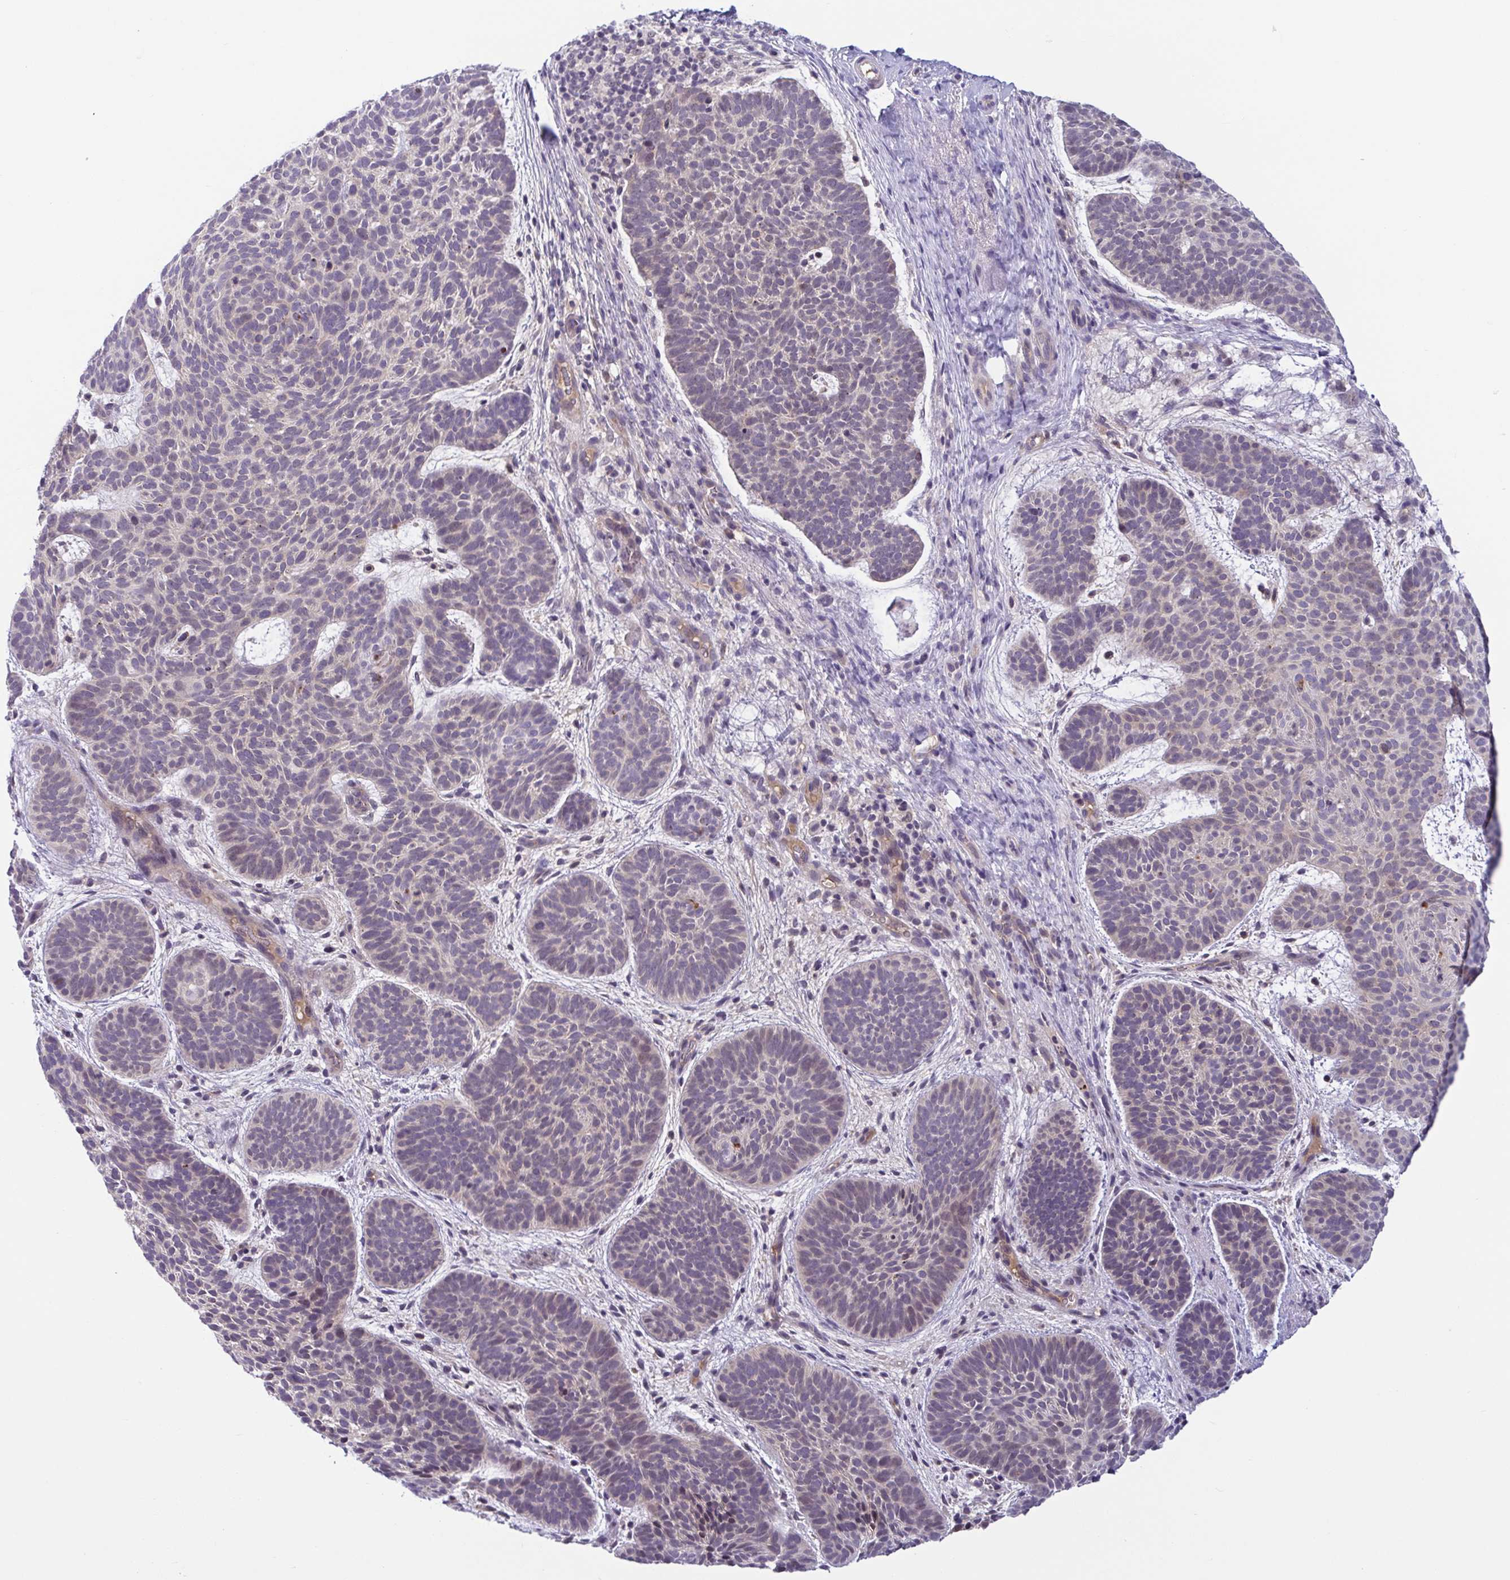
{"staining": {"intensity": "weak", "quantity": "<25%", "location": "cytoplasmic/membranous"}, "tissue": "skin cancer", "cell_type": "Tumor cells", "image_type": "cancer", "snomed": [{"axis": "morphology", "description": "Basal cell carcinoma"}, {"axis": "topography", "description": "Skin"}, {"axis": "topography", "description": "Skin of face"}], "caption": "Immunohistochemical staining of skin cancer (basal cell carcinoma) exhibits no significant positivity in tumor cells.", "gene": "TTC7B", "patient": {"sex": "male", "age": 73}}